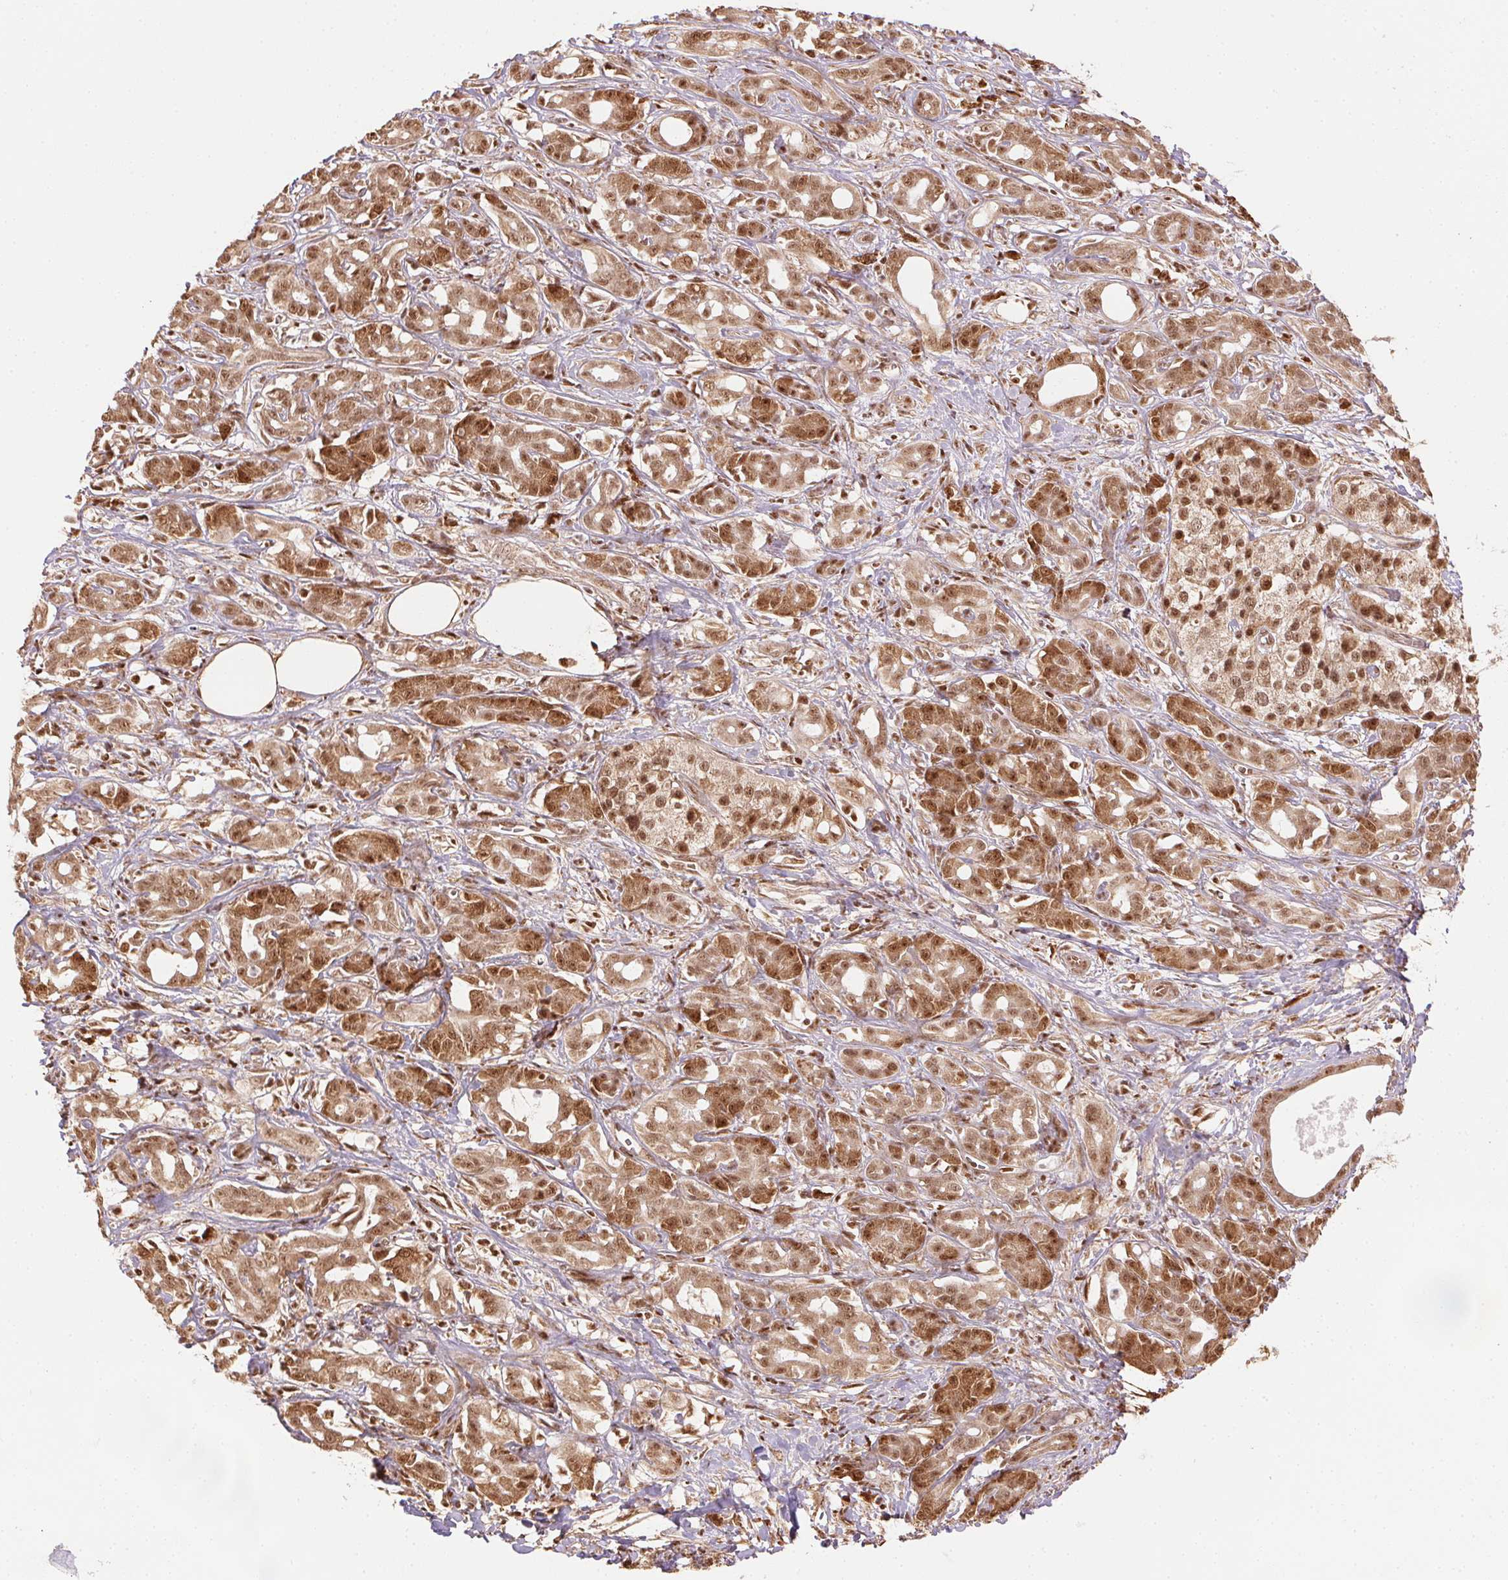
{"staining": {"intensity": "moderate", "quantity": ">75%", "location": "cytoplasmic/membranous,nuclear"}, "tissue": "pancreatic cancer", "cell_type": "Tumor cells", "image_type": "cancer", "snomed": [{"axis": "morphology", "description": "Adenocarcinoma, NOS"}, {"axis": "topography", "description": "Pancreas"}], "caption": "Pancreatic cancer tissue reveals moderate cytoplasmic/membranous and nuclear positivity in about >75% of tumor cells, visualized by immunohistochemistry.", "gene": "TREML4", "patient": {"sex": "male", "age": 61}}